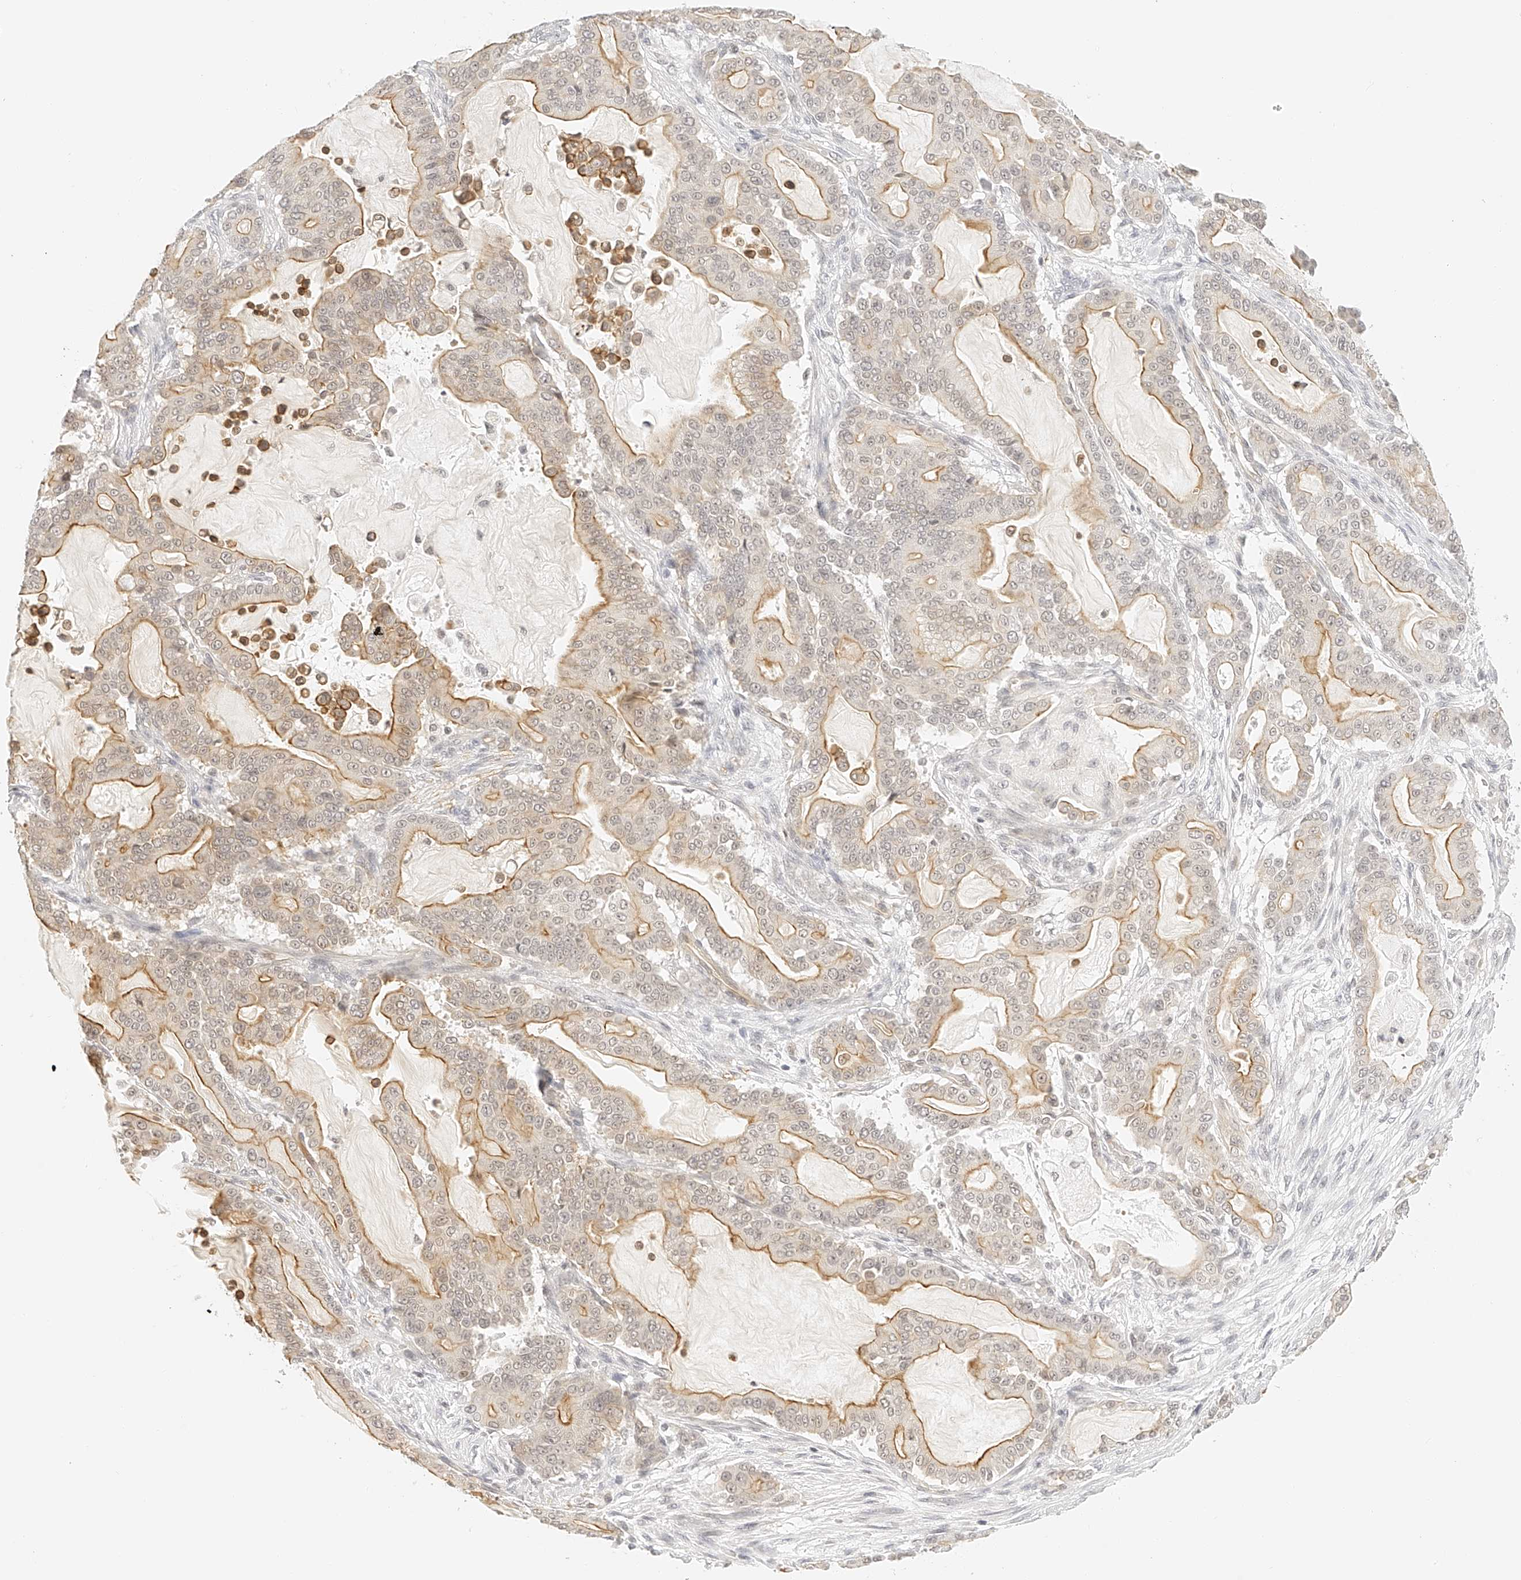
{"staining": {"intensity": "moderate", "quantity": "25%-75%", "location": "cytoplasmic/membranous"}, "tissue": "pancreatic cancer", "cell_type": "Tumor cells", "image_type": "cancer", "snomed": [{"axis": "morphology", "description": "Adenocarcinoma, NOS"}, {"axis": "topography", "description": "Pancreas"}], "caption": "Pancreatic cancer tissue shows moderate cytoplasmic/membranous staining in about 25%-75% of tumor cells, visualized by immunohistochemistry. (brown staining indicates protein expression, while blue staining denotes nuclei).", "gene": "ZFP69", "patient": {"sex": "male", "age": 63}}